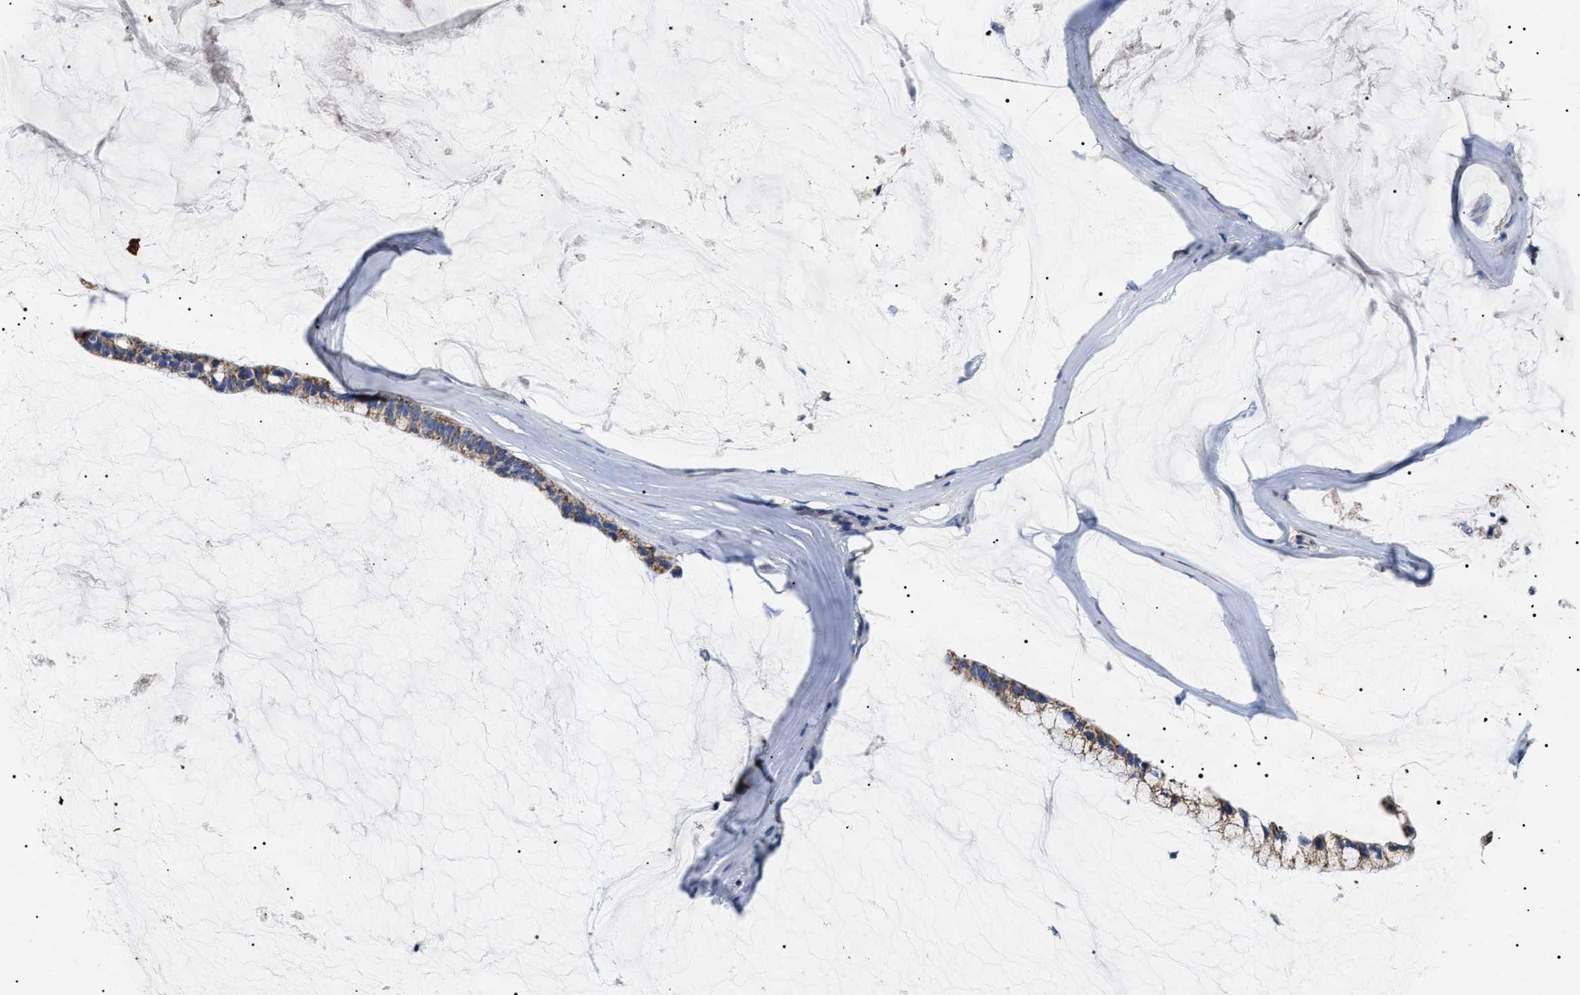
{"staining": {"intensity": "weak", "quantity": "25%-75%", "location": "cytoplasmic/membranous"}, "tissue": "ovarian cancer", "cell_type": "Tumor cells", "image_type": "cancer", "snomed": [{"axis": "morphology", "description": "Cystadenocarcinoma, mucinous, NOS"}, {"axis": "topography", "description": "Ovary"}], "caption": "An immunohistochemistry image of neoplastic tissue is shown. Protein staining in brown shows weak cytoplasmic/membranous positivity in ovarian cancer within tumor cells.", "gene": "CHRDL2", "patient": {"sex": "female", "age": 39}}